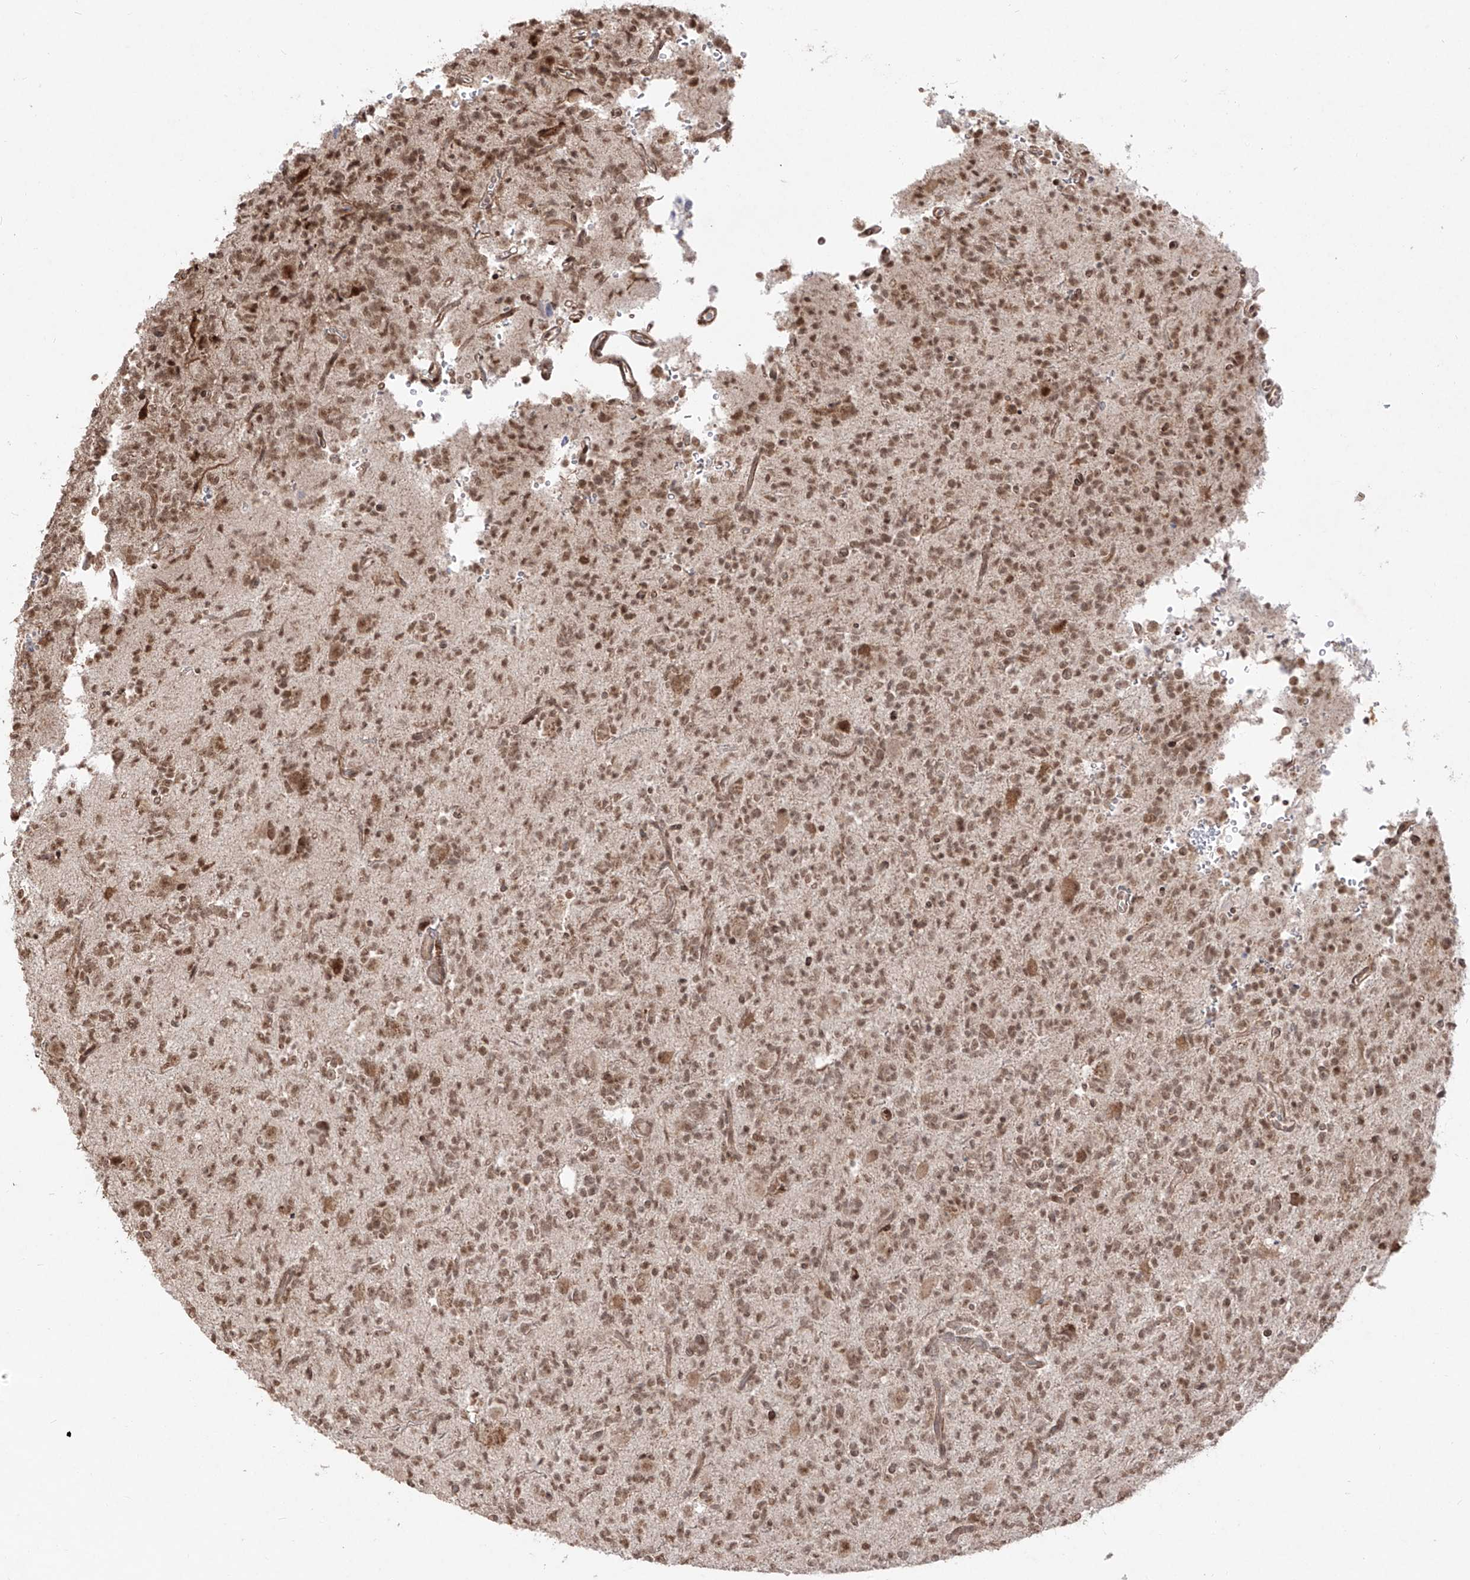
{"staining": {"intensity": "moderate", "quantity": ">75%", "location": "nuclear"}, "tissue": "glioma", "cell_type": "Tumor cells", "image_type": "cancer", "snomed": [{"axis": "morphology", "description": "Glioma, malignant, High grade"}, {"axis": "topography", "description": "Brain"}], "caption": "Brown immunohistochemical staining in human malignant high-grade glioma demonstrates moderate nuclear expression in about >75% of tumor cells. Using DAB (brown) and hematoxylin (blue) stains, captured at high magnification using brightfield microscopy.", "gene": "SNRNP27", "patient": {"sex": "female", "age": 62}}